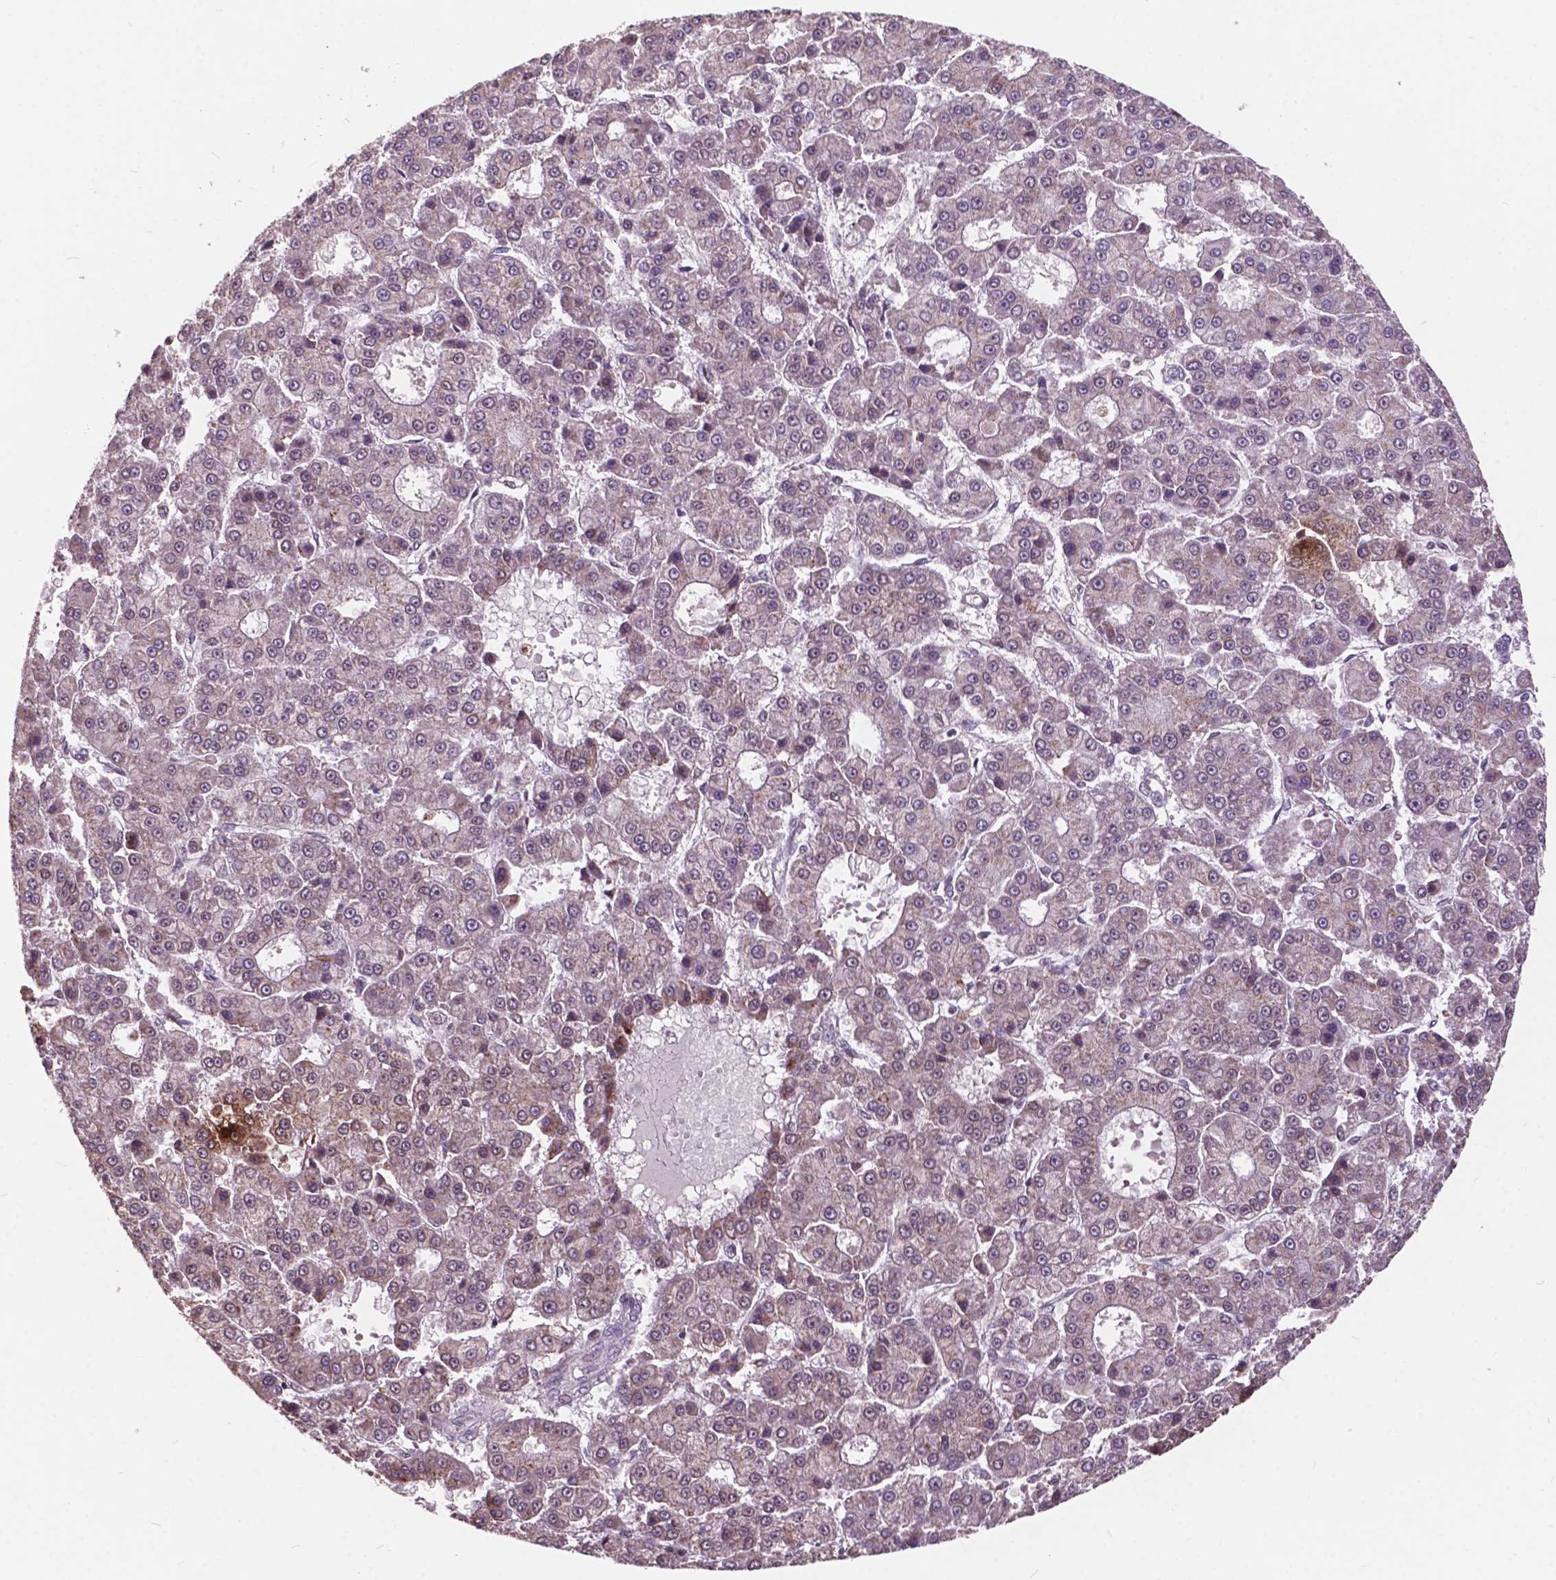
{"staining": {"intensity": "negative", "quantity": "none", "location": "none"}, "tissue": "liver cancer", "cell_type": "Tumor cells", "image_type": "cancer", "snomed": [{"axis": "morphology", "description": "Carcinoma, Hepatocellular, NOS"}, {"axis": "topography", "description": "Liver"}], "caption": "There is no significant positivity in tumor cells of liver cancer. Brightfield microscopy of immunohistochemistry stained with DAB (brown) and hematoxylin (blue), captured at high magnification.", "gene": "MSH2", "patient": {"sex": "male", "age": 70}}